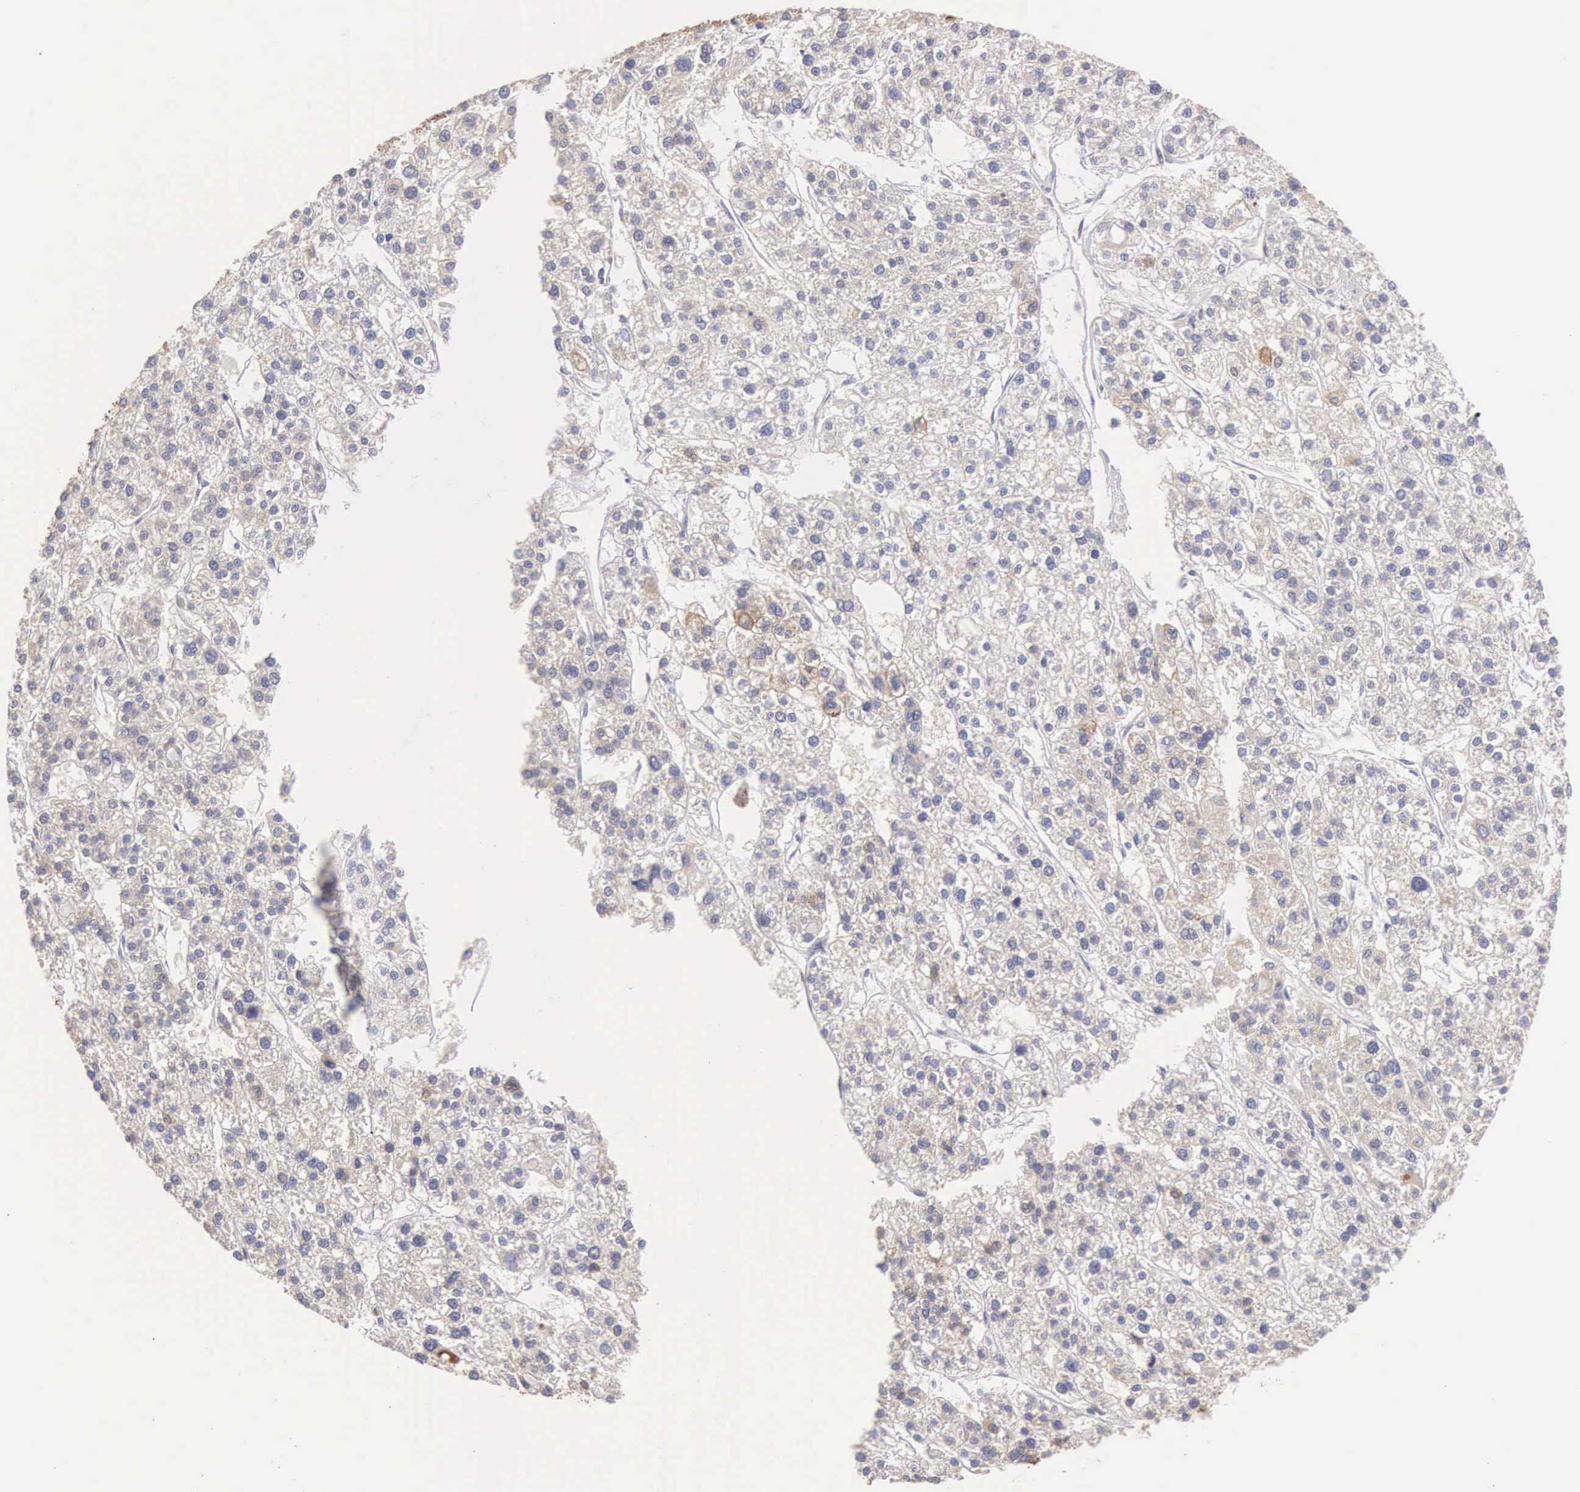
{"staining": {"intensity": "moderate", "quantity": "25%-75%", "location": "cytoplasmic/membranous"}, "tissue": "liver cancer", "cell_type": "Tumor cells", "image_type": "cancer", "snomed": [{"axis": "morphology", "description": "Carcinoma, Hepatocellular, NOS"}, {"axis": "topography", "description": "Liver"}], "caption": "A brown stain labels moderate cytoplasmic/membranous positivity of a protein in liver cancer tumor cells.", "gene": "PIR", "patient": {"sex": "female", "age": 85}}